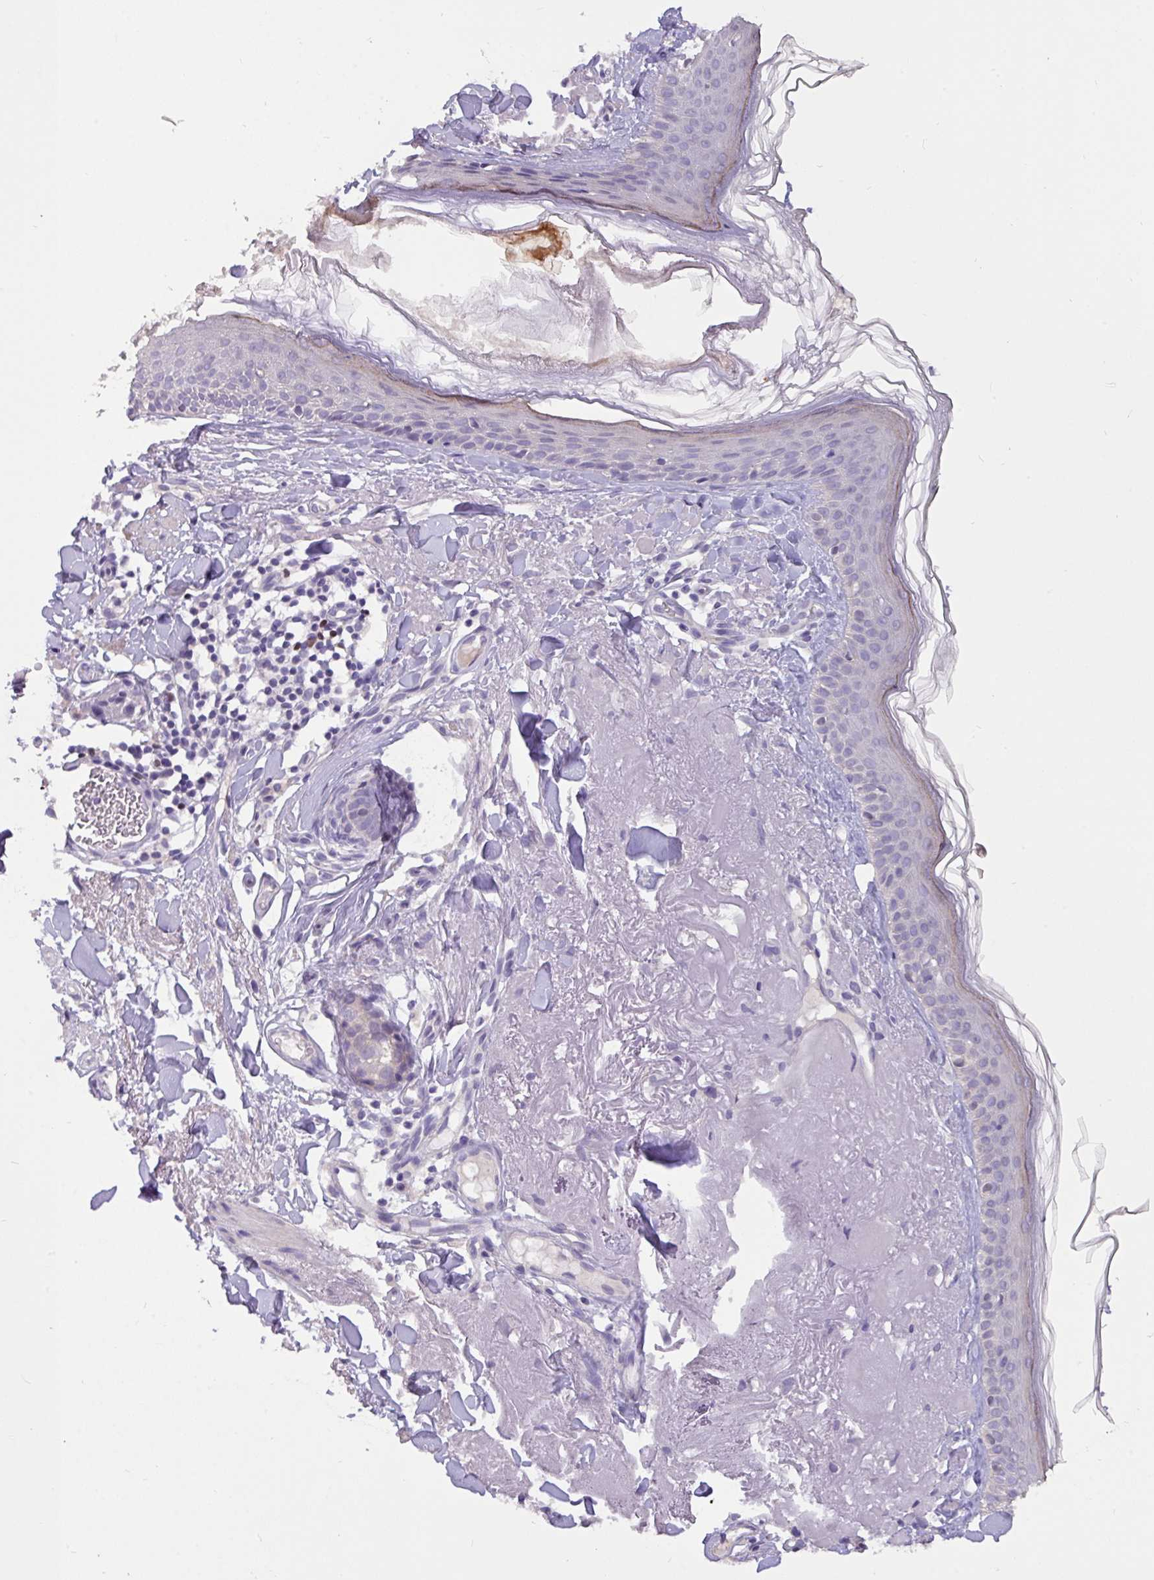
{"staining": {"intensity": "negative", "quantity": "none", "location": "none"}, "tissue": "skin", "cell_type": "Fibroblasts", "image_type": "normal", "snomed": [{"axis": "morphology", "description": "Normal tissue, NOS"}, {"axis": "morphology", "description": "Malignant melanoma, NOS"}, {"axis": "topography", "description": "Skin"}], "caption": "A high-resolution photomicrograph shows immunohistochemistry staining of benign skin, which reveals no significant positivity in fibroblasts.", "gene": "PAX8", "patient": {"sex": "male", "age": 80}}